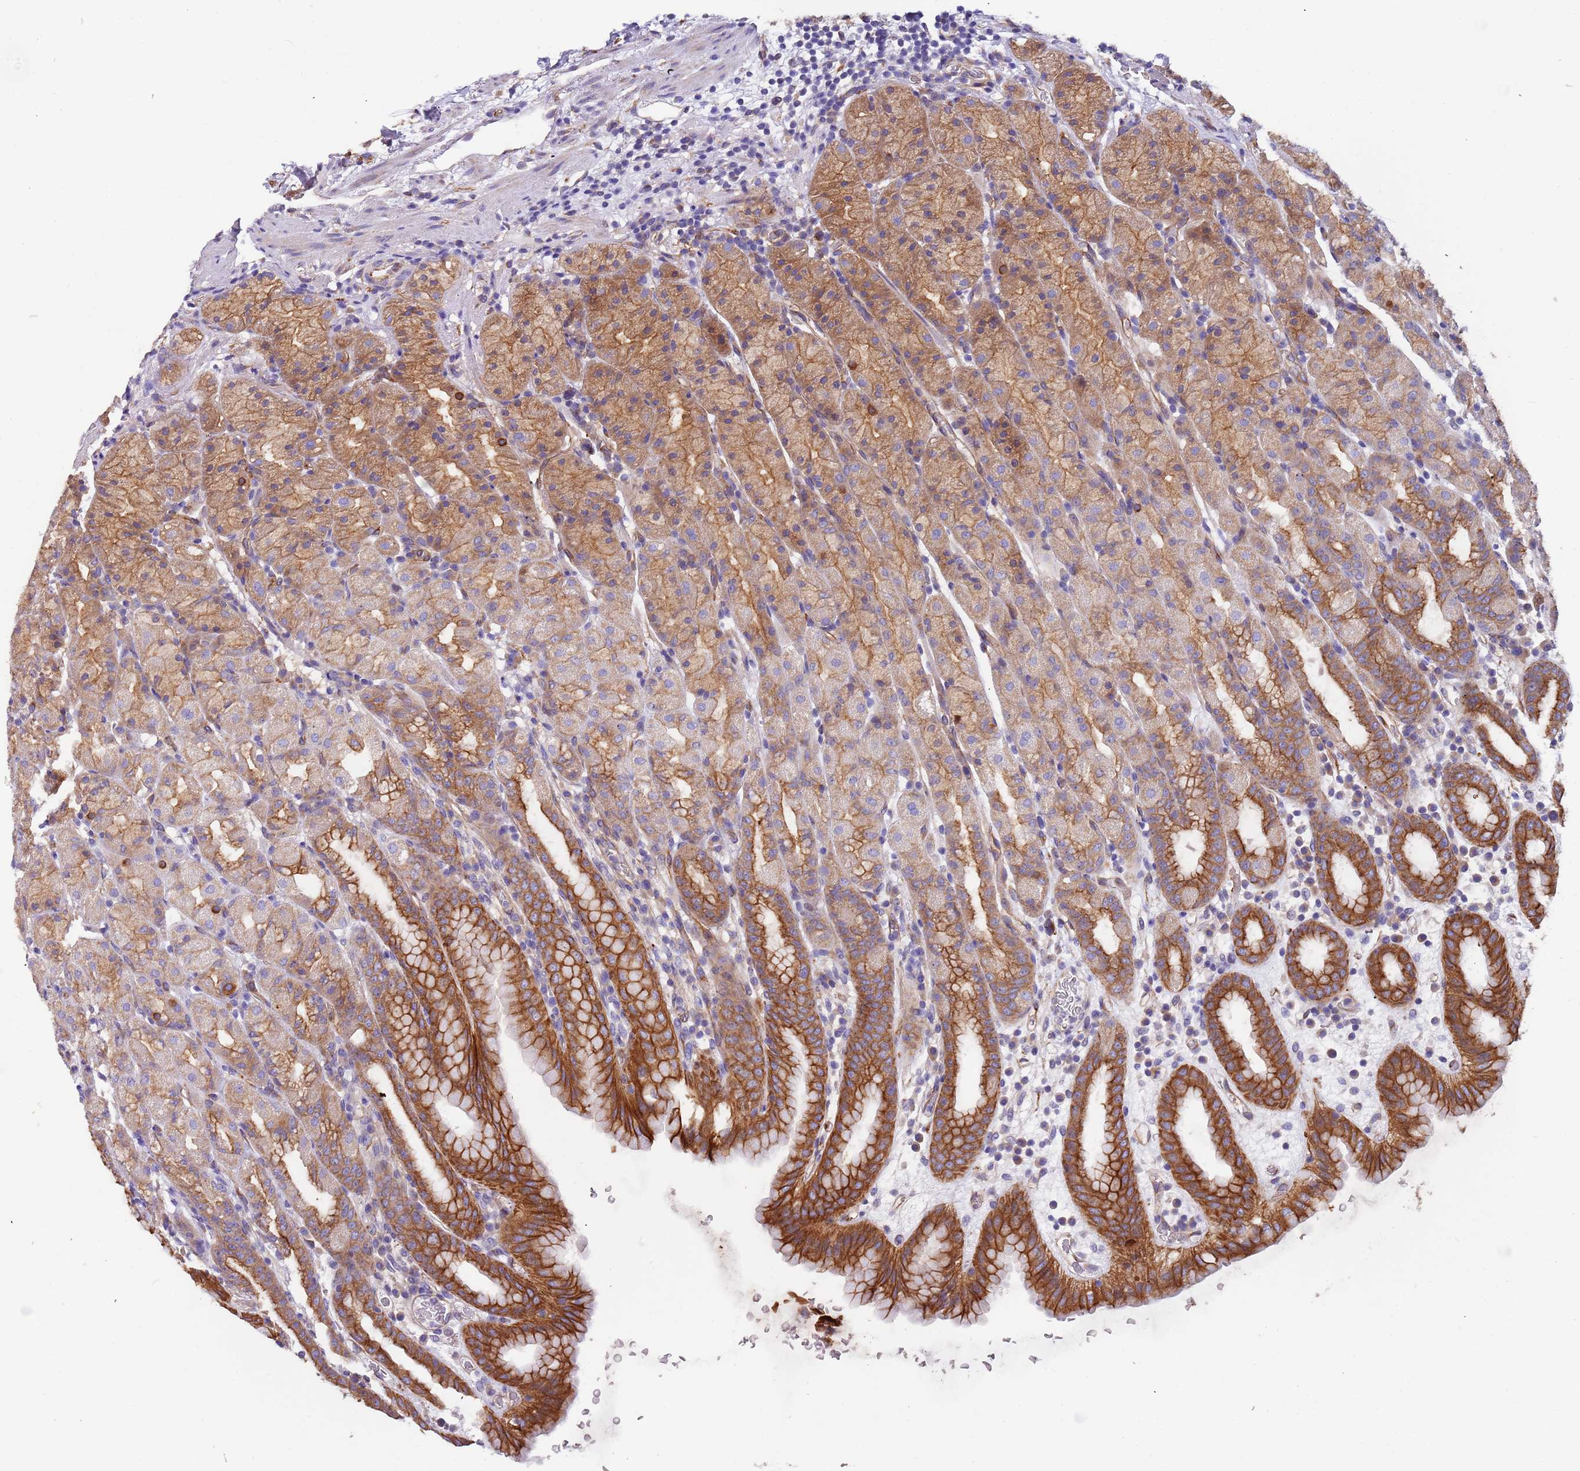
{"staining": {"intensity": "strong", "quantity": ">75%", "location": "cytoplasmic/membranous"}, "tissue": "stomach", "cell_type": "Glandular cells", "image_type": "normal", "snomed": [{"axis": "morphology", "description": "Normal tissue, NOS"}, {"axis": "topography", "description": "Stomach, upper"}], "caption": "Stomach stained with DAB (3,3'-diaminobenzidine) IHC exhibits high levels of strong cytoplasmic/membranous expression in about >75% of glandular cells.", "gene": "LAMB4", "patient": {"sex": "male", "age": 68}}